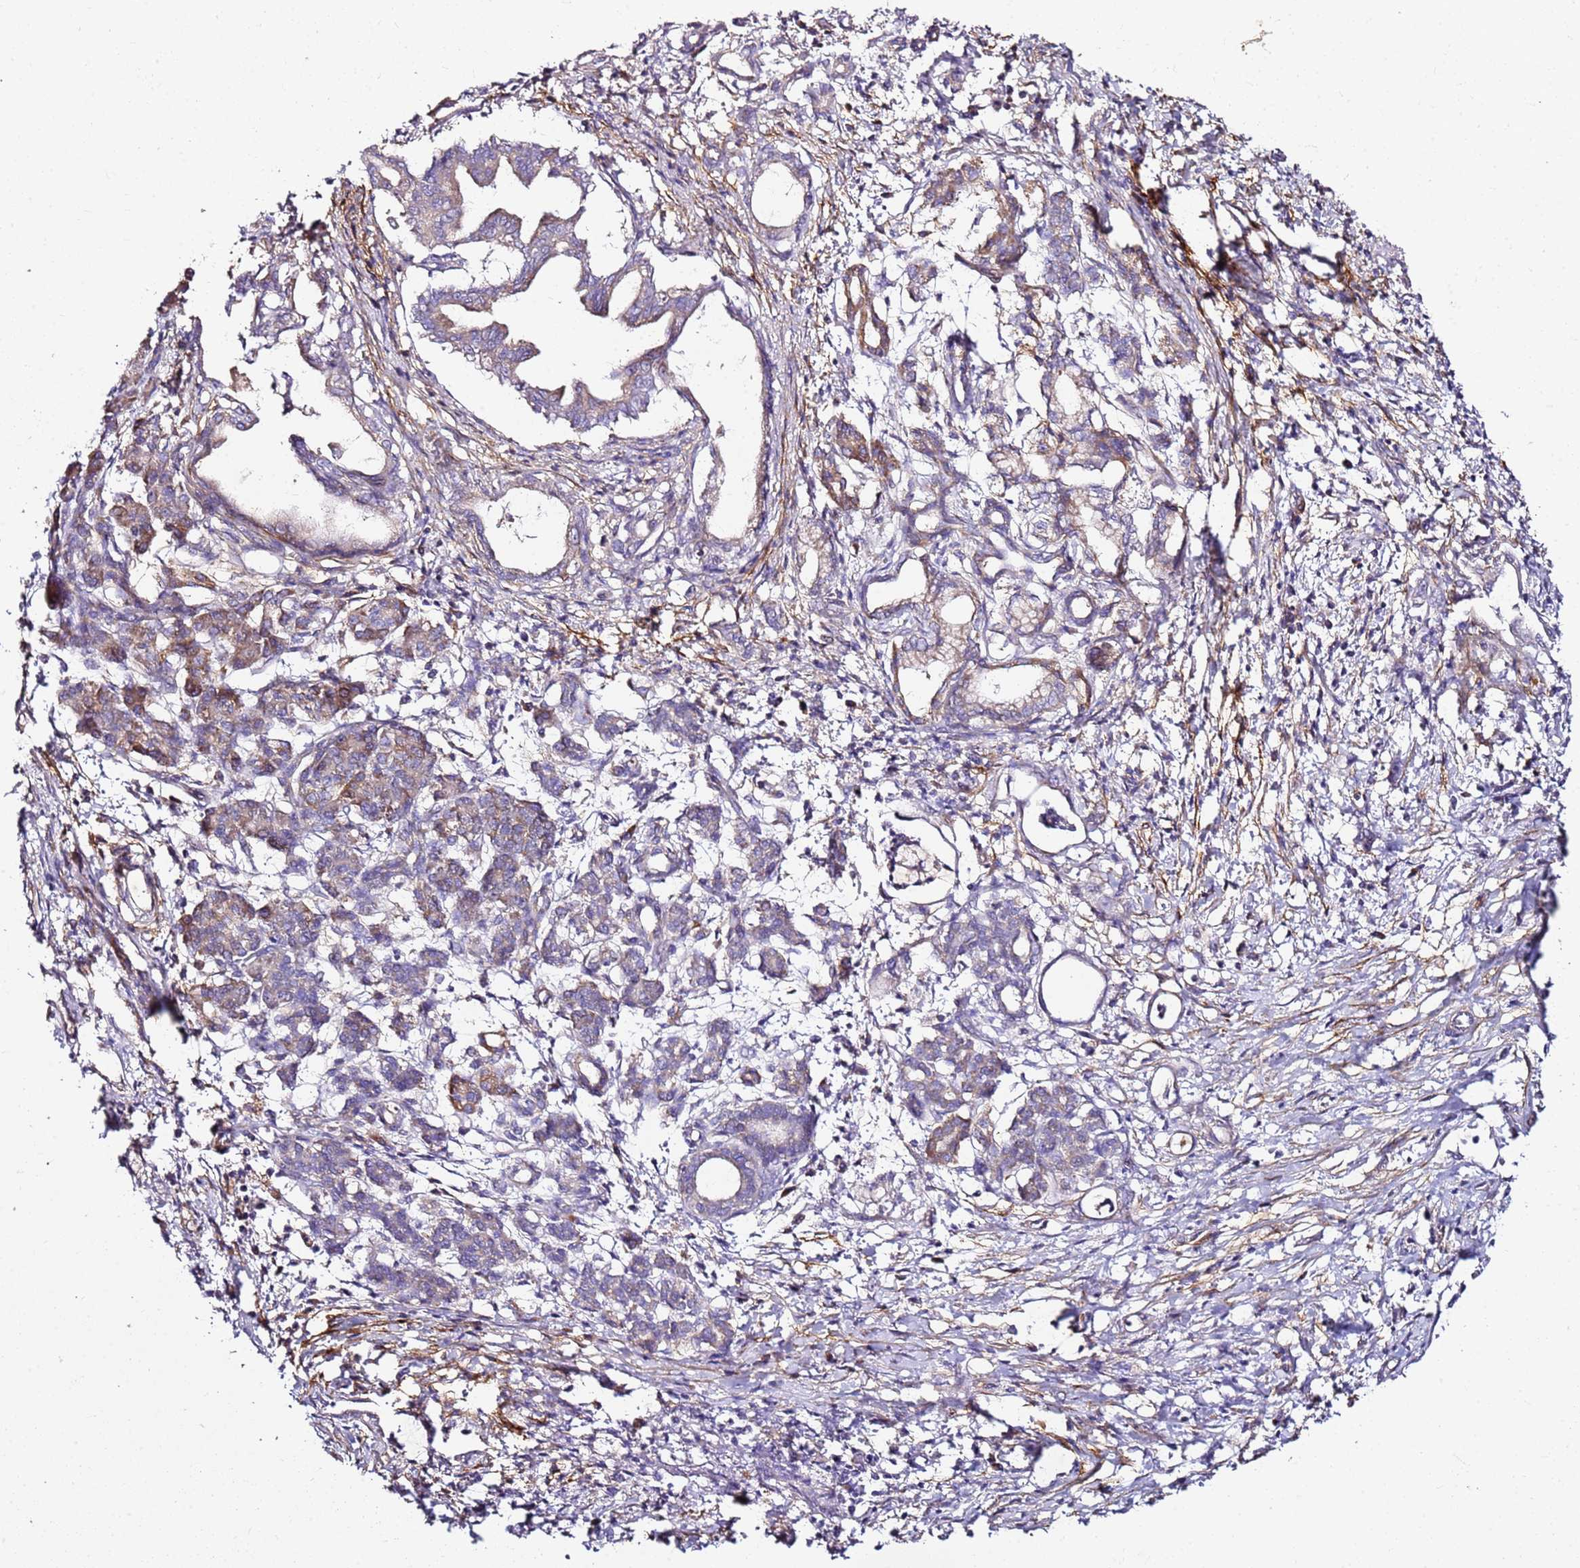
{"staining": {"intensity": "moderate", "quantity": "<25%", "location": "cytoplasmic/membranous"}, "tissue": "pancreatic cancer", "cell_type": "Tumor cells", "image_type": "cancer", "snomed": [{"axis": "morphology", "description": "Adenocarcinoma, NOS"}, {"axis": "topography", "description": "Pancreas"}], "caption": "Human pancreatic cancer stained for a protein (brown) displays moderate cytoplasmic/membranous positive expression in about <25% of tumor cells.", "gene": "KRTAP21-3", "patient": {"sex": "female", "age": 55}}